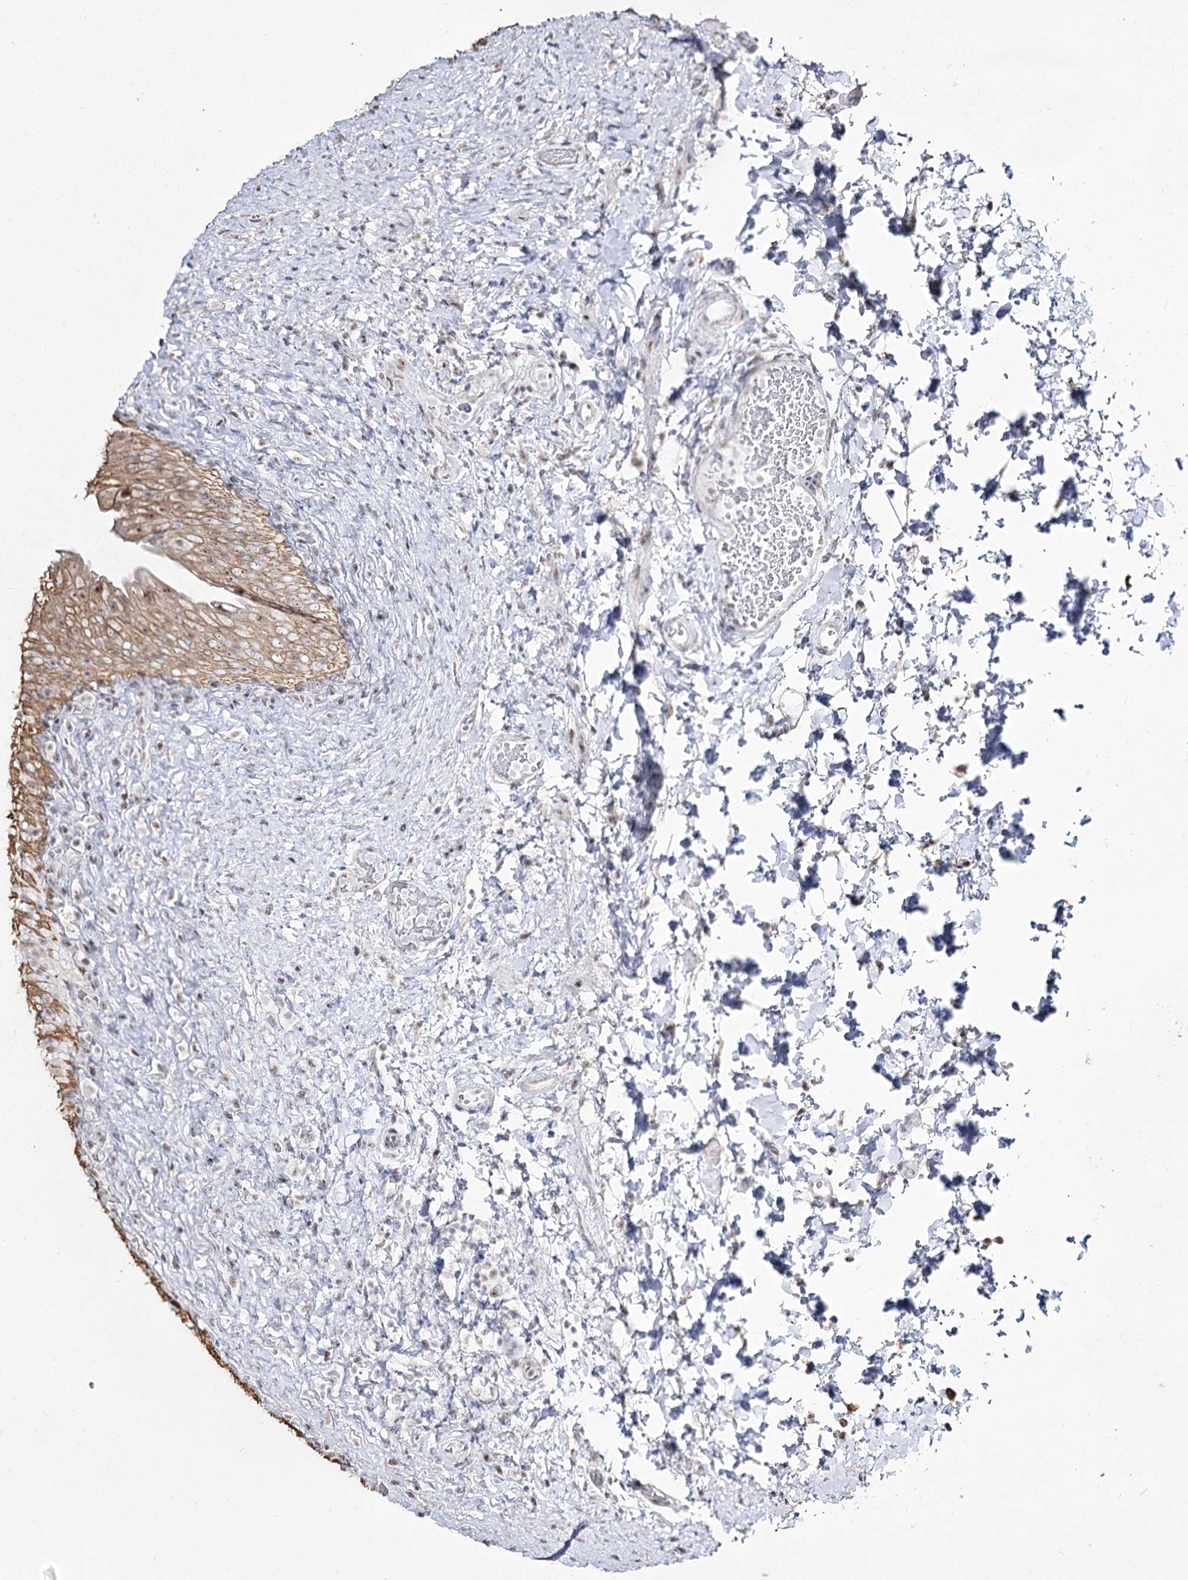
{"staining": {"intensity": "moderate", "quantity": ">75%", "location": "cytoplasmic/membranous,nuclear"}, "tissue": "urinary bladder", "cell_type": "Urothelial cells", "image_type": "normal", "snomed": [{"axis": "morphology", "description": "Normal tissue, NOS"}, {"axis": "topography", "description": "Urinary bladder"}], "caption": "DAB (3,3'-diaminobenzidine) immunohistochemical staining of benign urinary bladder exhibits moderate cytoplasmic/membranous,nuclear protein staining in approximately >75% of urothelial cells.", "gene": "DDX50", "patient": {"sex": "female", "age": 27}}